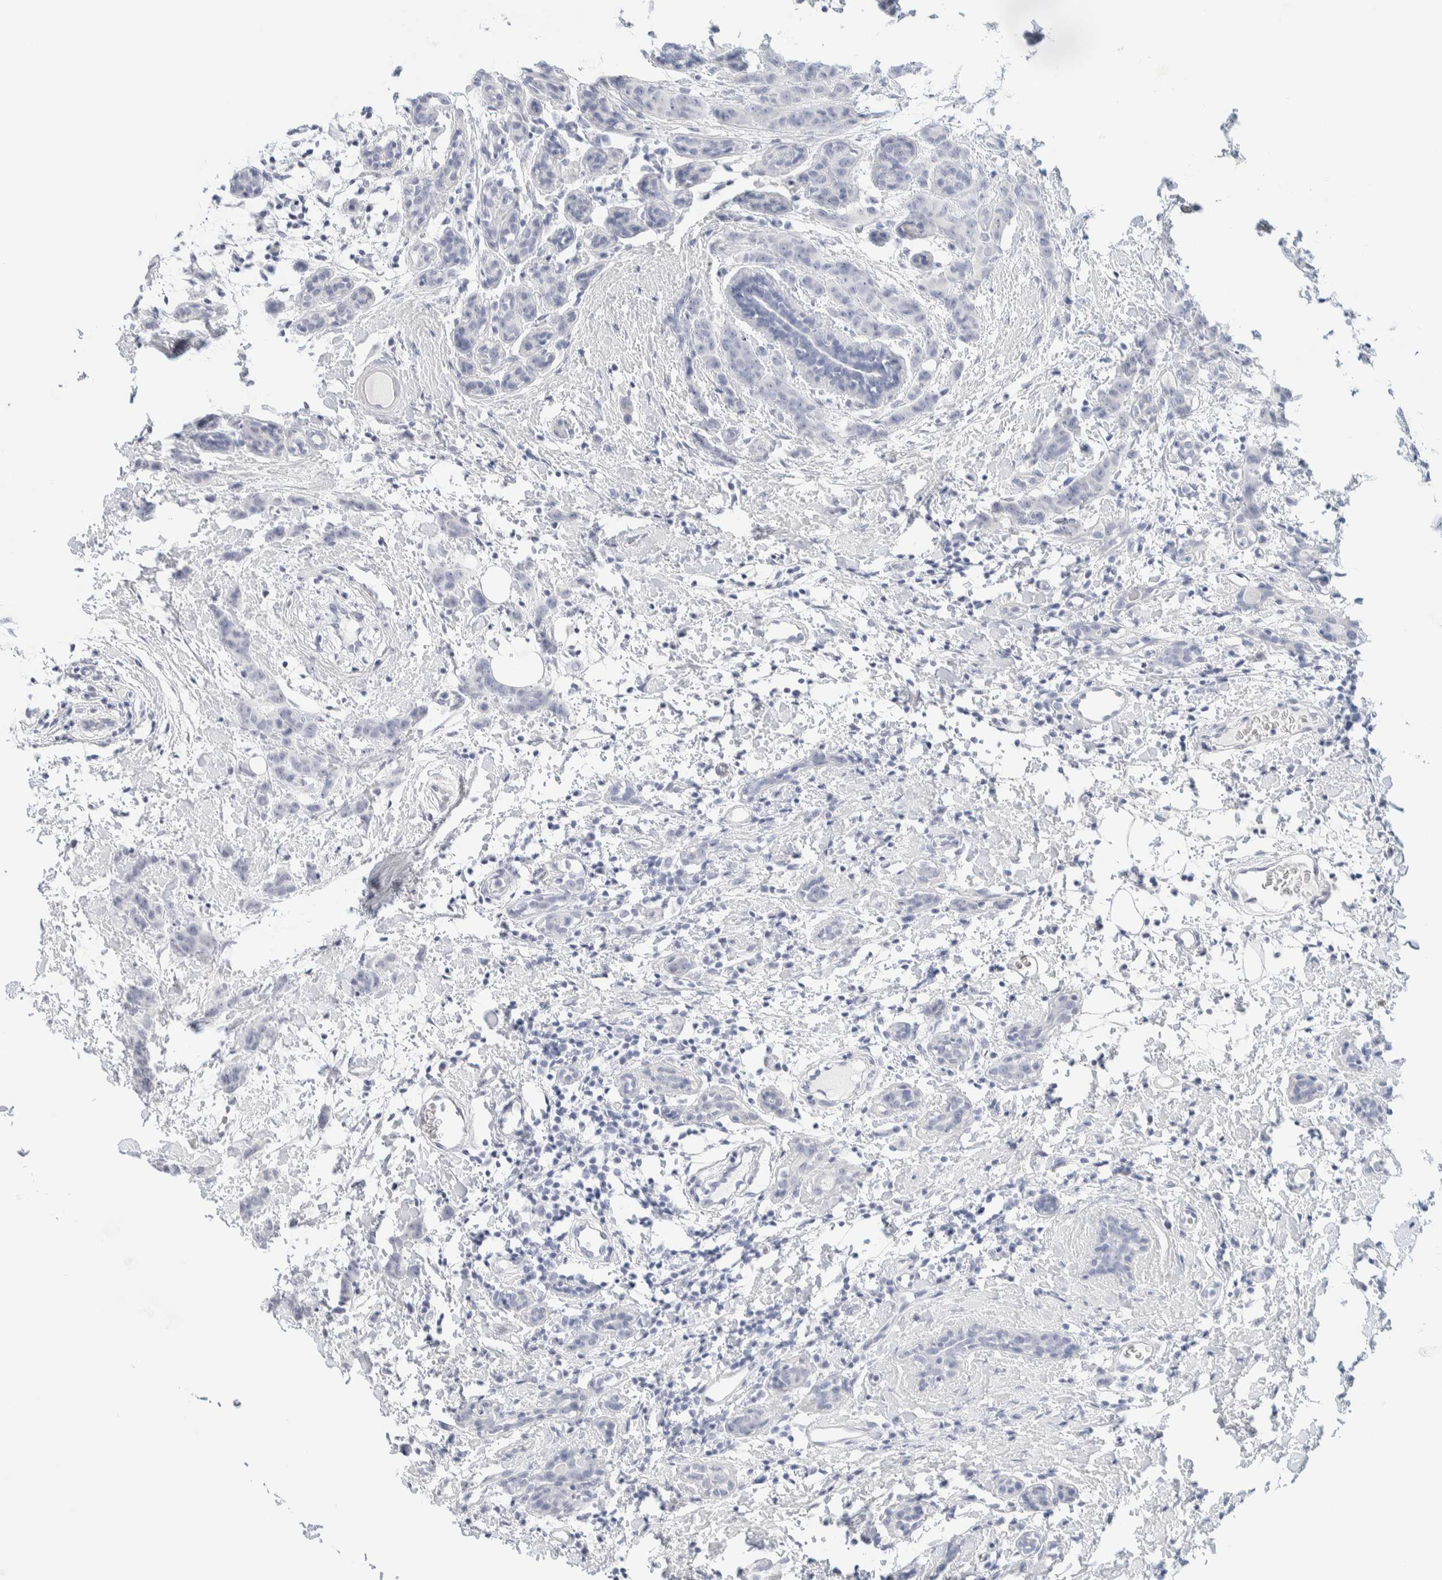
{"staining": {"intensity": "negative", "quantity": "none", "location": "none"}, "tissue": "breast cancer", "cell_type": "Tumor cells", "image_type": "cancer", "snomed": [{"axis": "morphology", "description": "Normal tissue, NOS"}, {"axis": "morphology", "description": "Duct carcinoma"}, {"axis": "topography", "description": "Breast"}], "caption": "Immunohistochemical staining of human breast cancer shows no significant staining in tumor cells.", "gene": "ATCAY", "patient": {"sex": "female", "age": 40}}